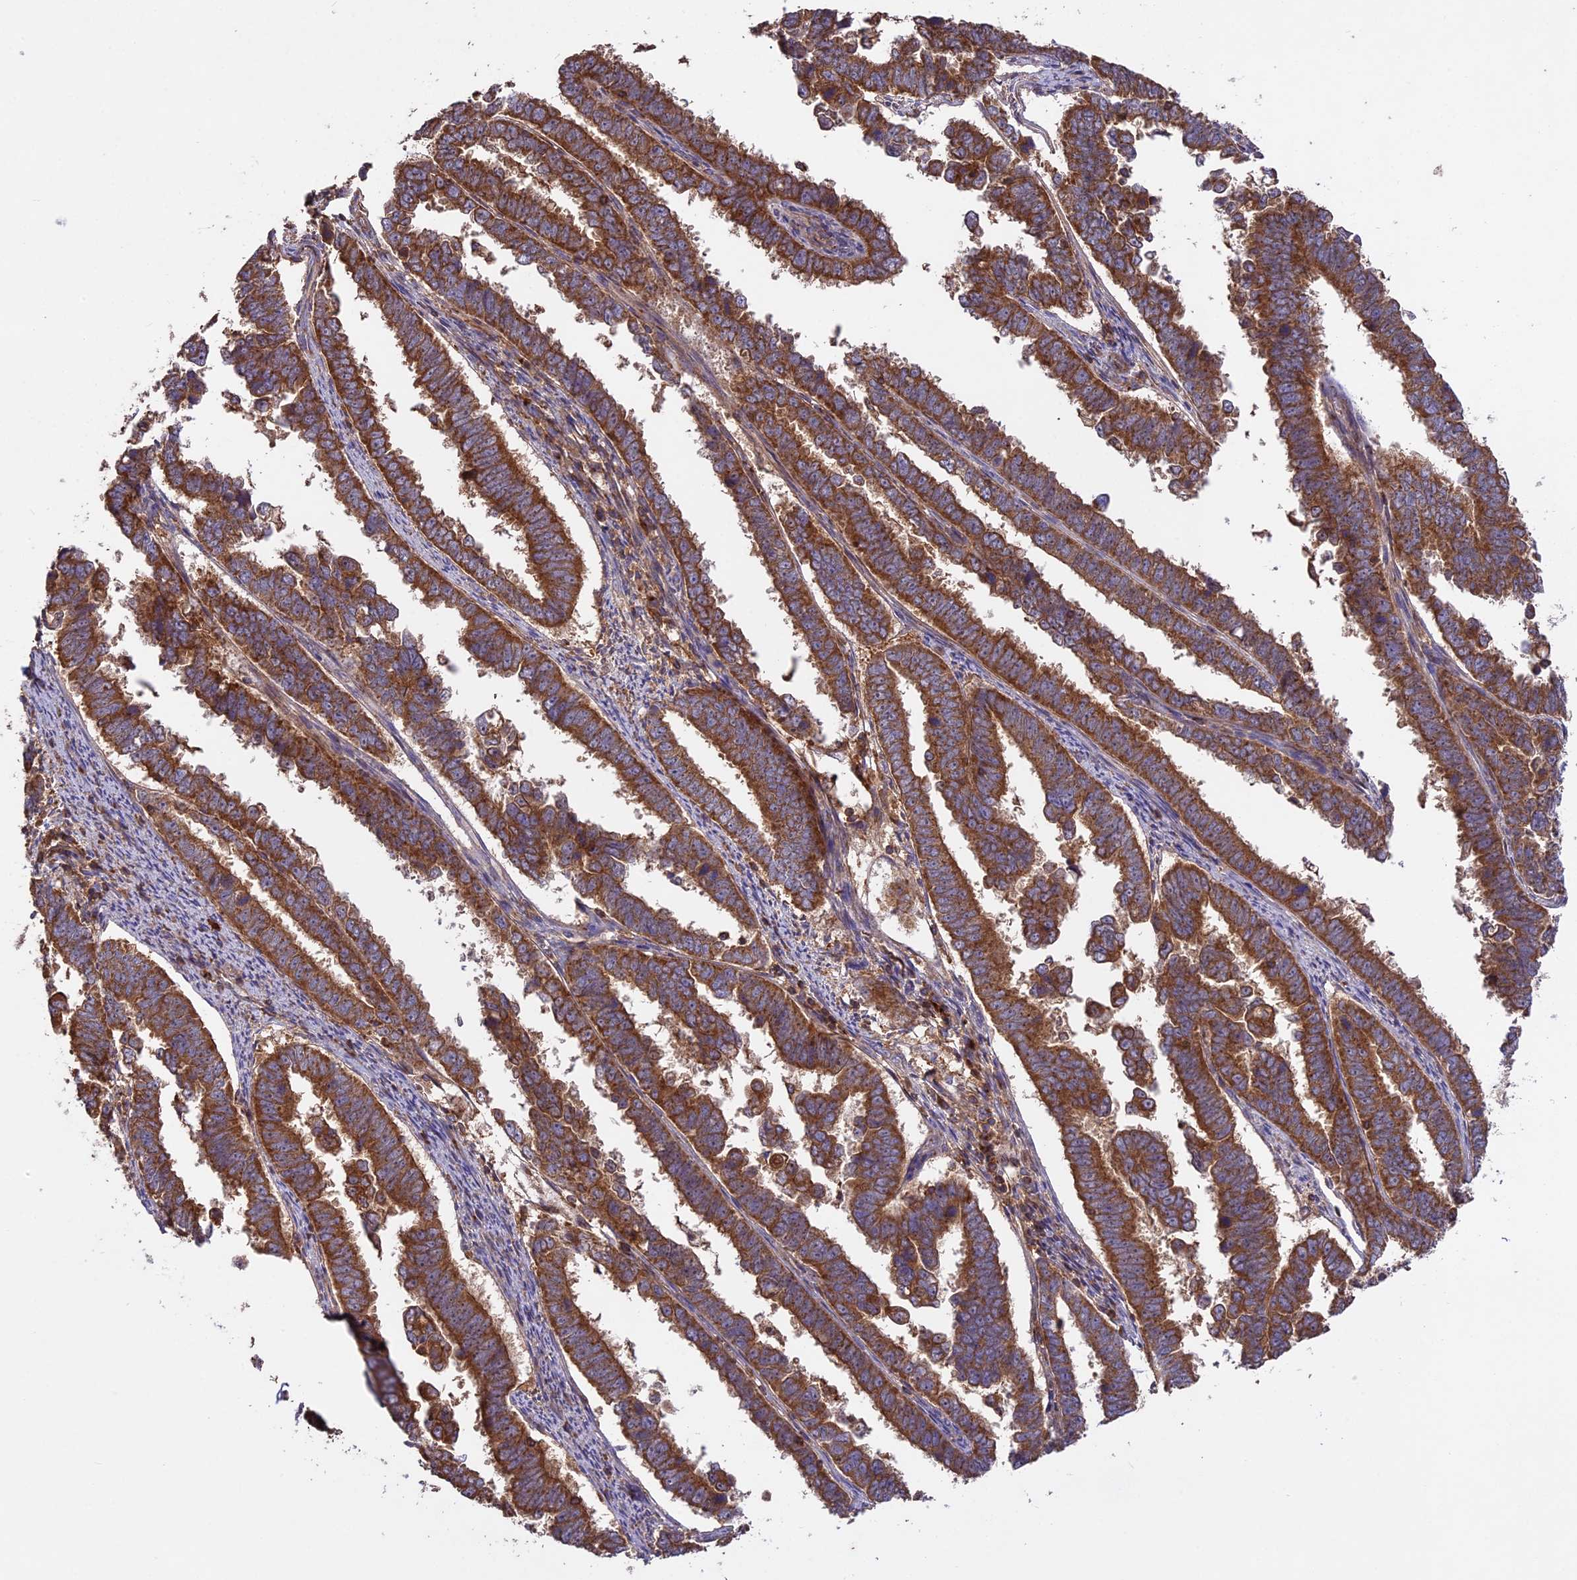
{"staining": {"intensity": "strong", "quantity": ">75%", "location": "cytoplasmic/membranous"}, "tissue": "endometrial cancer", "cell_type": "Tumor cells", "image_type": "cancer", "snomed": [{"axis": "morphology", "description": "Adenocarcinoma, NOS"}, {"axis": "topography", "description": "Endometrium"}], "caption": "Immunohistochemistry of adenocarcinoma (endometrial) exhibits high levels of strong cytoplasmic/membranous positivity in about >75% of tumor cells.", "gene": "NUDT8", "patient": {"sex": "female", "age": 75}}